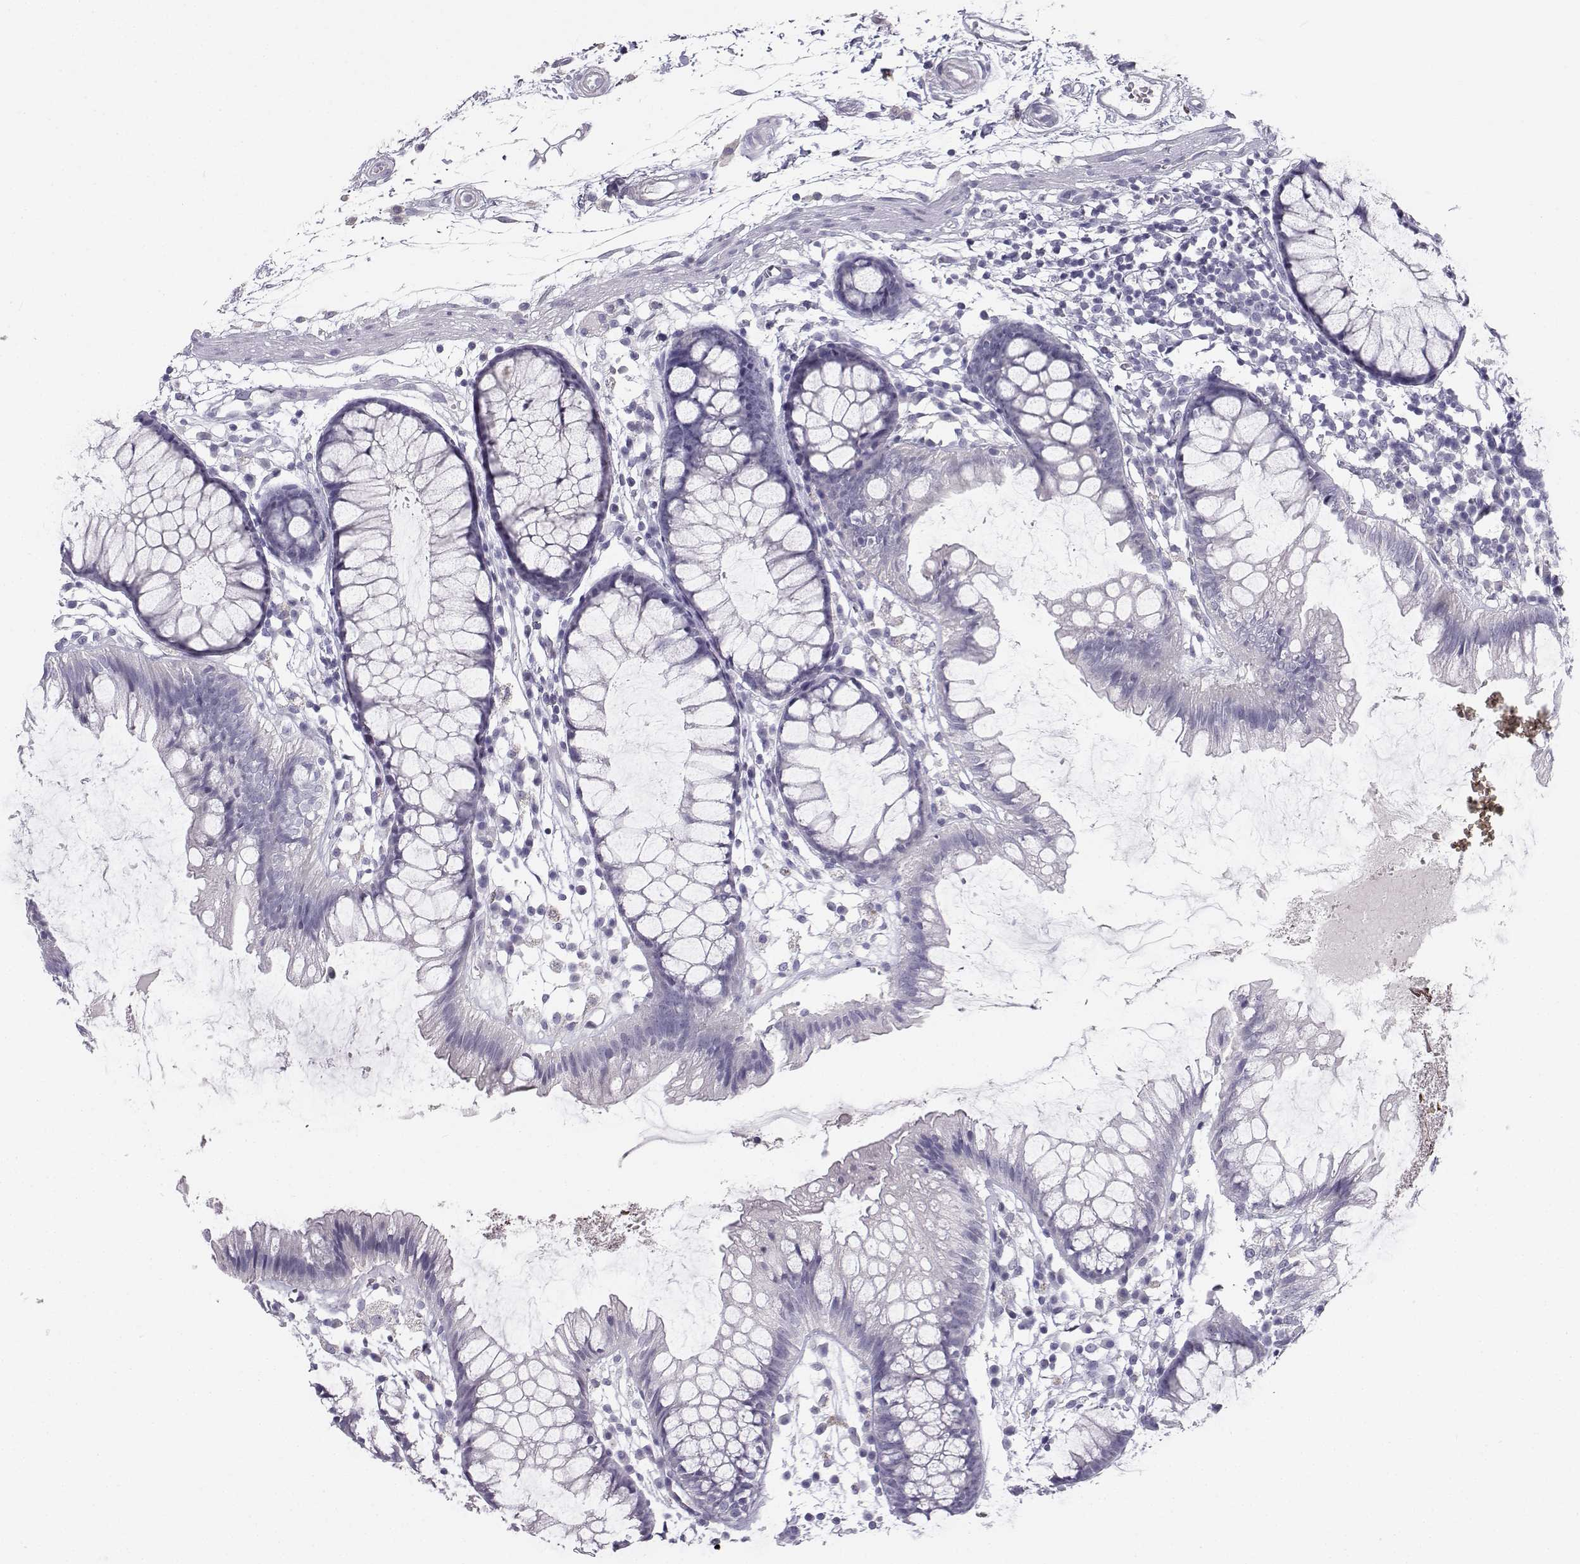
{"staining": {"intensity": "negative", "quantity": "none", "location": "none"}, "tissue": "colon", "cell_type": "Endothelial cells", "image_type": "normal", "snomed": [{"axis": "morphology", "description": "Normal tissue, NOS"}, {"axis": "morphology", "description": "Adenocarcinoma, NOS"}, {"axis": "topography", "description": "Colon"}], "caption": "This is an IHC histopathology image of unremarkable colon. There is no expression in endothelial cells.", "gene": "SYCE1", "patient": {"sex": "male", "age": 65}}